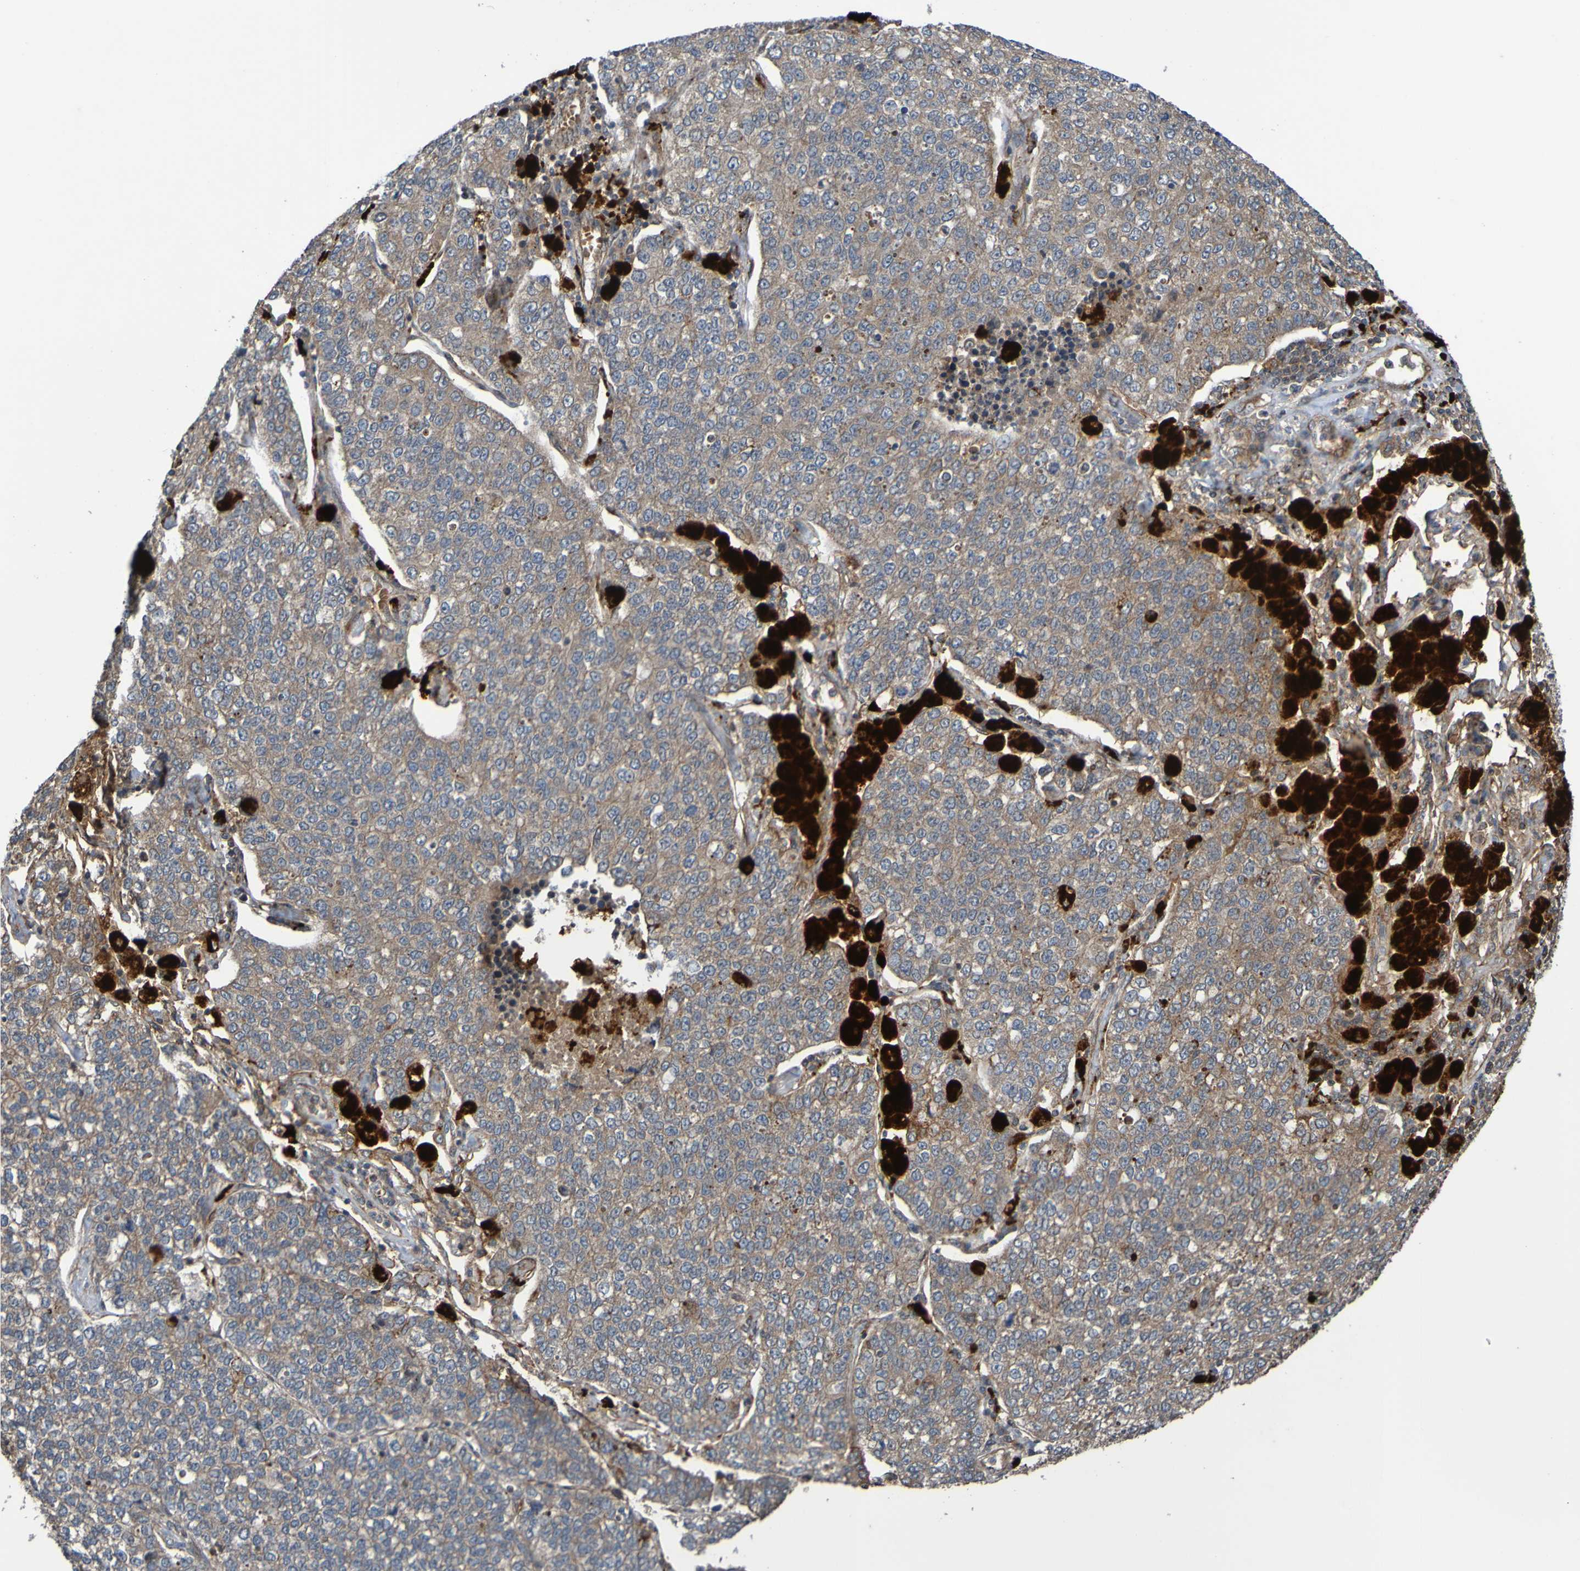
{"staining": {"intensity": "weak", "quantity": ">75%", "location": "cytoplasmic/membranous"}, "tissue": "lung cancer", "cell_type": "Tumor cells", "image_type": "cancer", "snomed": [{"axis": "morphology", "description": "Adenocarcinoma, NOS"}, {"axis": "topography", "description": "Lung"}], "caption": "Lung cancer tissue demonstrates weak cytoplasmic/membranous expression in about >75% of tumor cells", "gene": "UCN", "patient": {"sex": "male", "age": 49}}